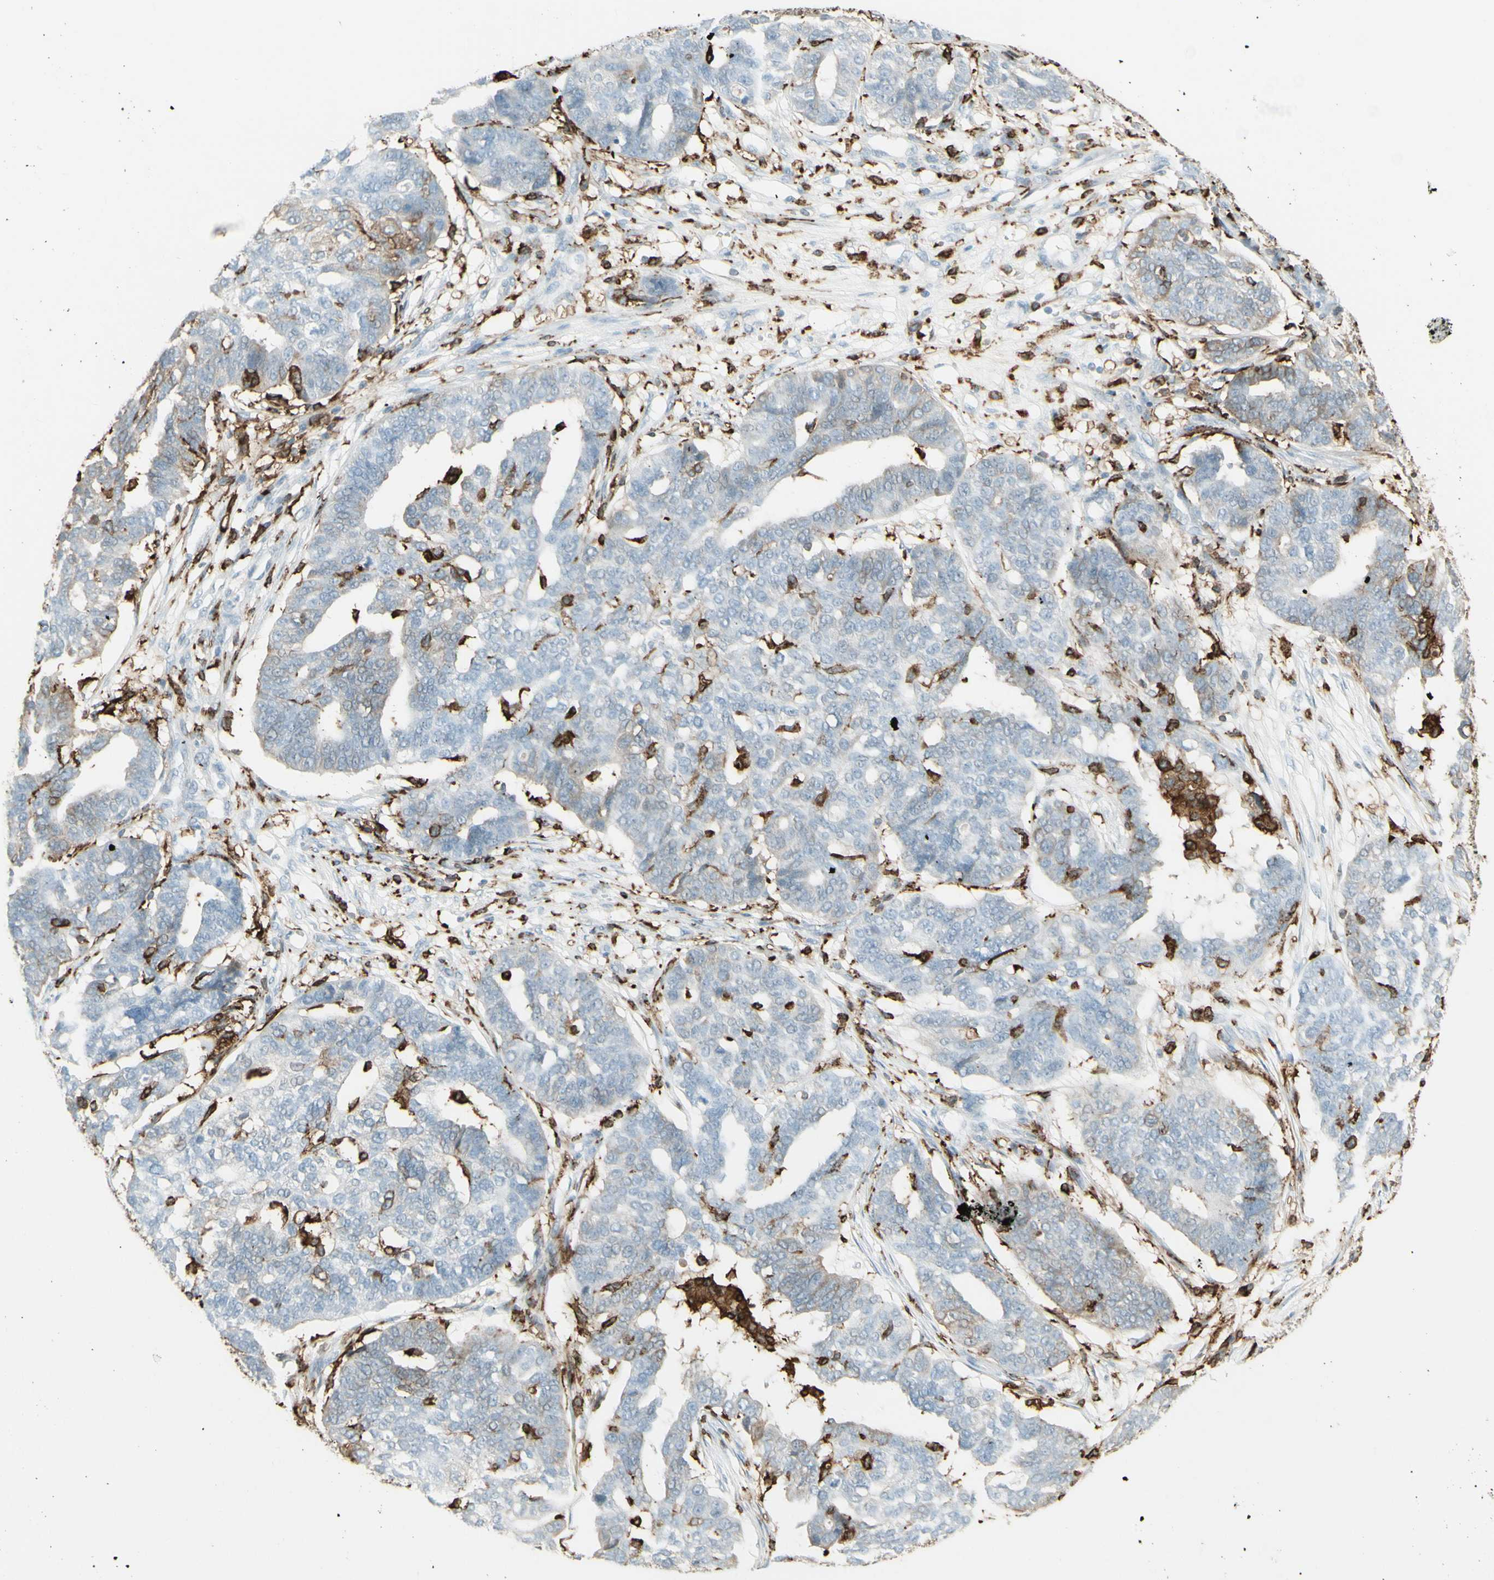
{"staining": {"intensity": "weak", "quantity": "<25%", "location": "cytoplasmic/membranous"}, "tissue": "ovarian cancer", "cell_type": "Tumor cells", "image_type": "cancer", "snomed": [{"axis": "morphology", "description": "Cystadenocarcinoma, serous, NOS"}, {"axis": "topography", "description": "Ovary"}], "caption": "The image exhibits no staining of tumor cells in ovarian cancer (serous cystadenocarcinoma). (DAB immunohistochemistry (IHC) with hematoxylin counter stain).", "gene": "HLA-DPB1", "patient": {"sex": "female", "age": 59}}